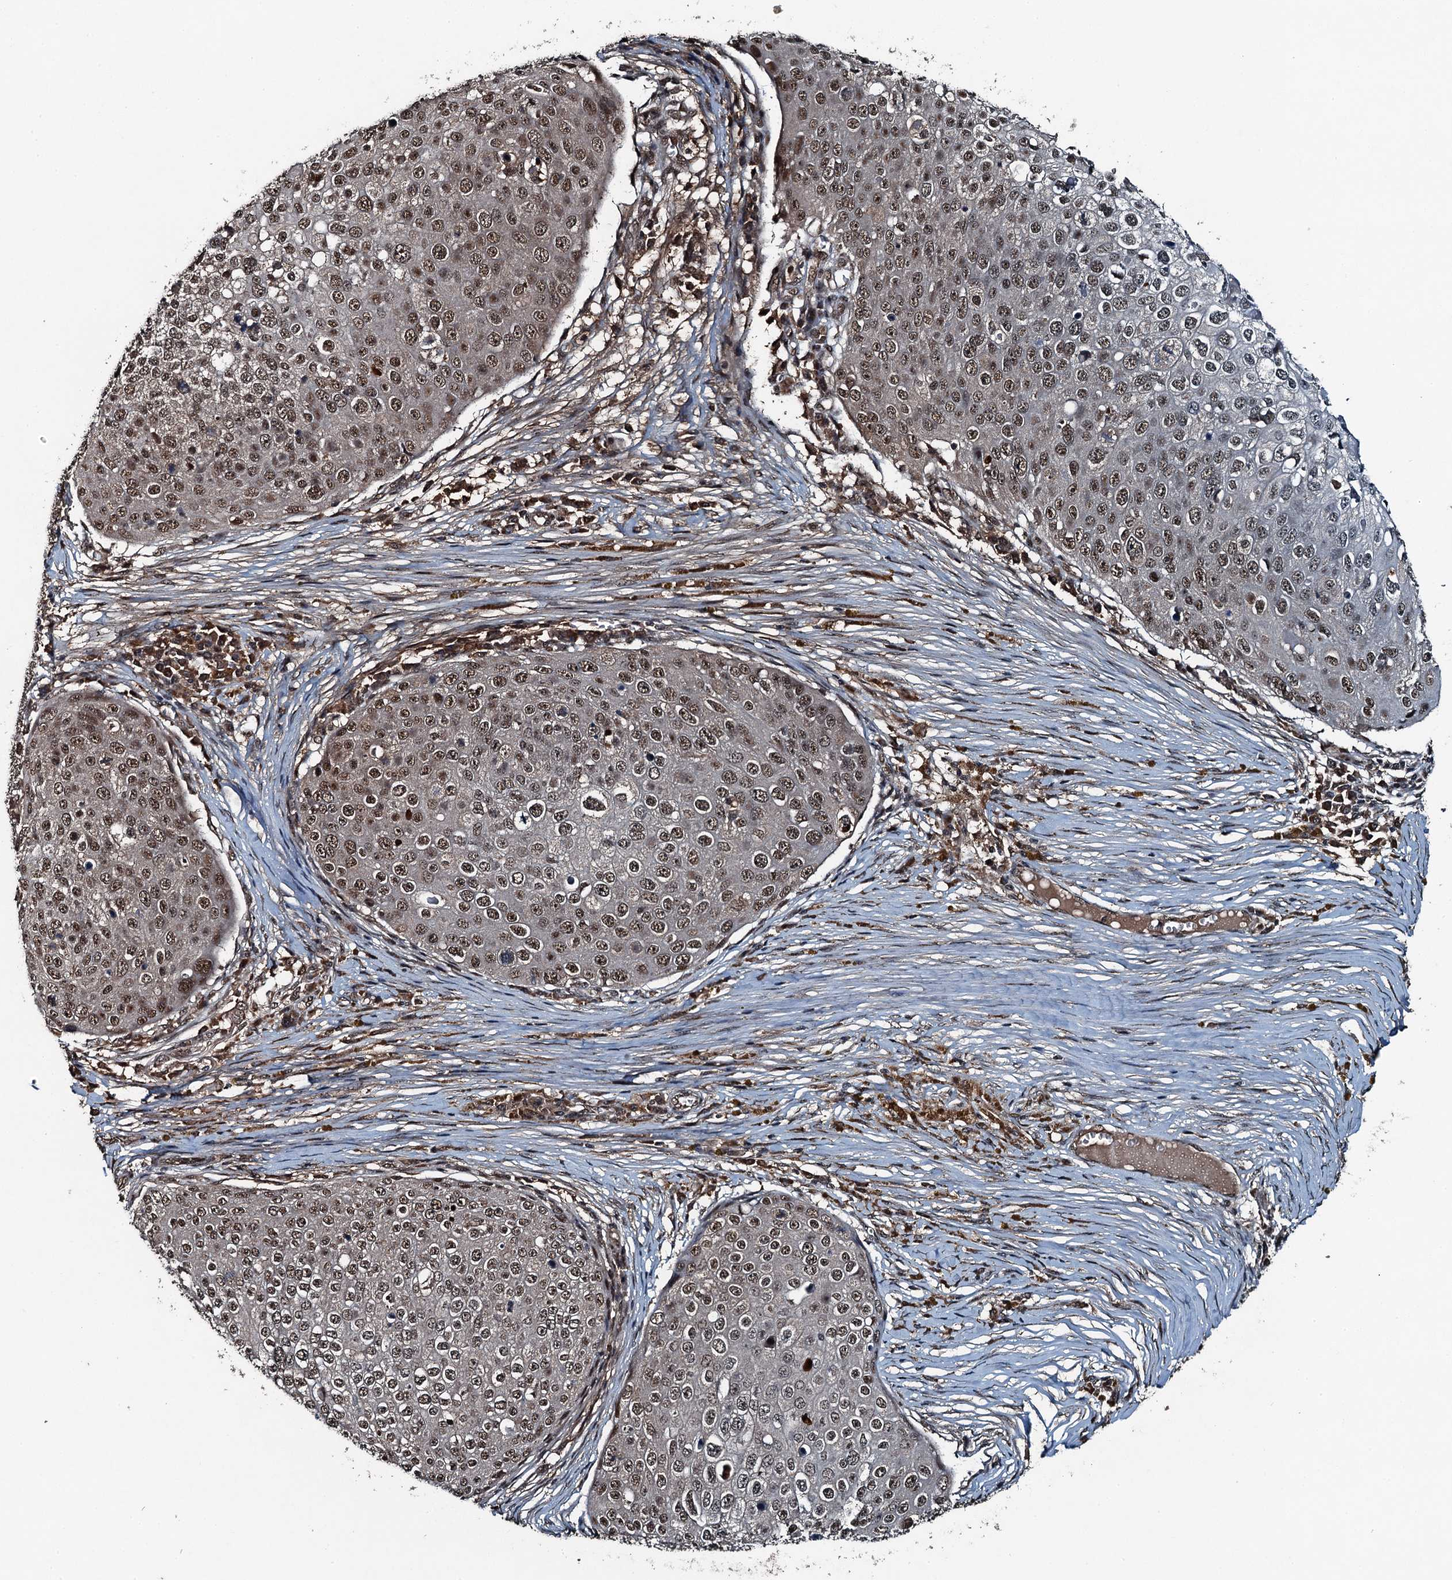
{"staining": {"intensity": "moderate", "quantity": ">75%", "location": "nuclear"}, "tissue": "skin cancer", "cell_type": "Tumor cells", "image_type": "cancer", "snomed": [{"axis": "morphology", "description": "Squamous cell carcinoma, NOS"}, {"axis": "topography", "description": "Skin"}], "caption": "Moderate nuclear positivity is appreciated in approximately >75% of tumor cells in skin squamous cell carcinoma. The staining was performed using DAB, with brown indicating positive protein expression. Nuclei are stained blue with hematoxylin.", "gene": "UBXN6", "patient": {"sex": "male", "age": 71}}